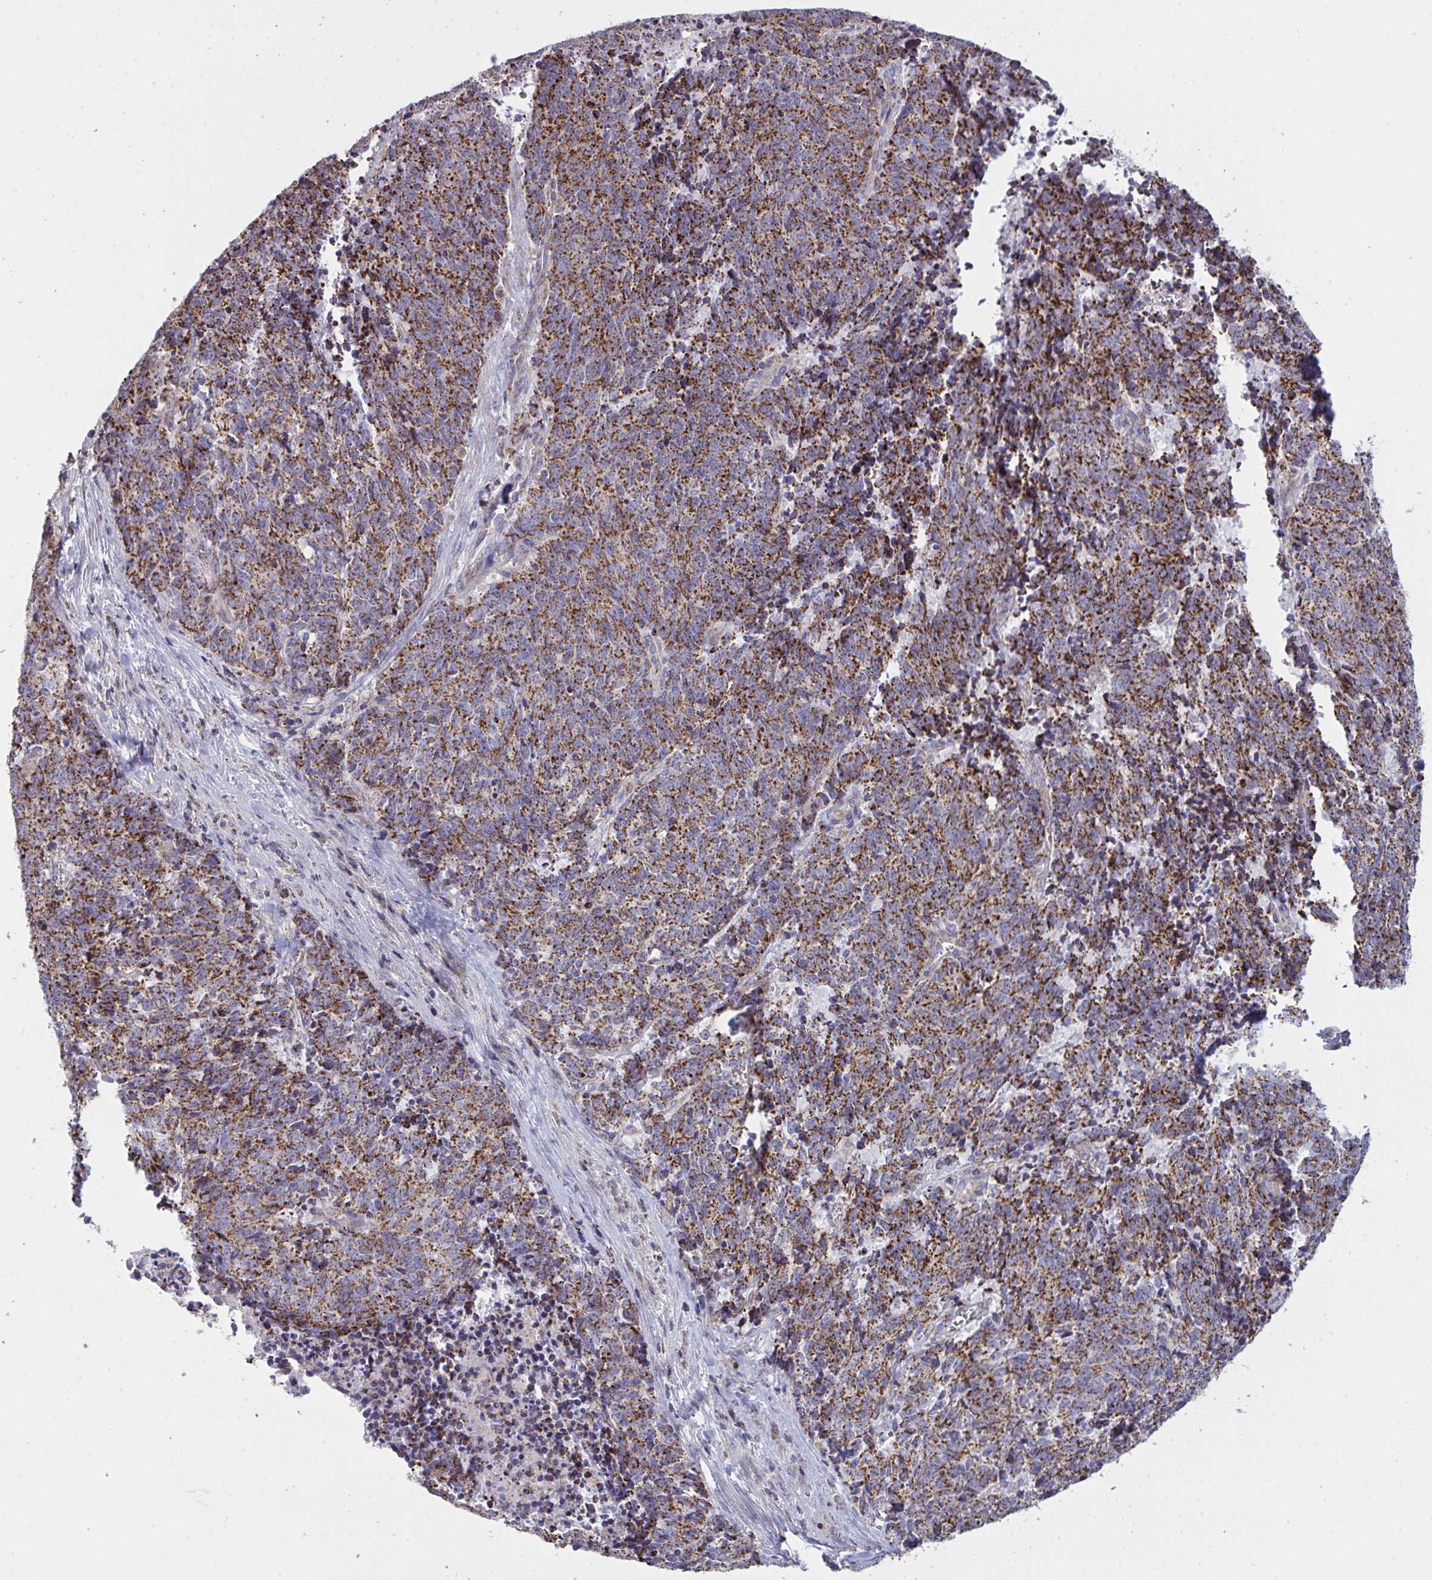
{"staining": {"intensity": "strong", "quantity": ">75%", "location": "cytoplasmic/membranous"}, "tissue": "cervical cancer", "cell_type": "Tumor cells", "image_type": "cancer", "snomed": [{"axis": "morphology", "description": "Squamous cell carcinoma, NOS"}, {"axis": "topography", "description": "Cervix"}], "caption": "Immunohistochemistry (IHC) histopathology image of cervical cancer stained for a protein (brown), which shows high levels of strong cytoplasmic/membranous expression in approximately >75% of tumor cells.", "gene": "MICOS10", "patient": {"sex": "female", "age": 29}}